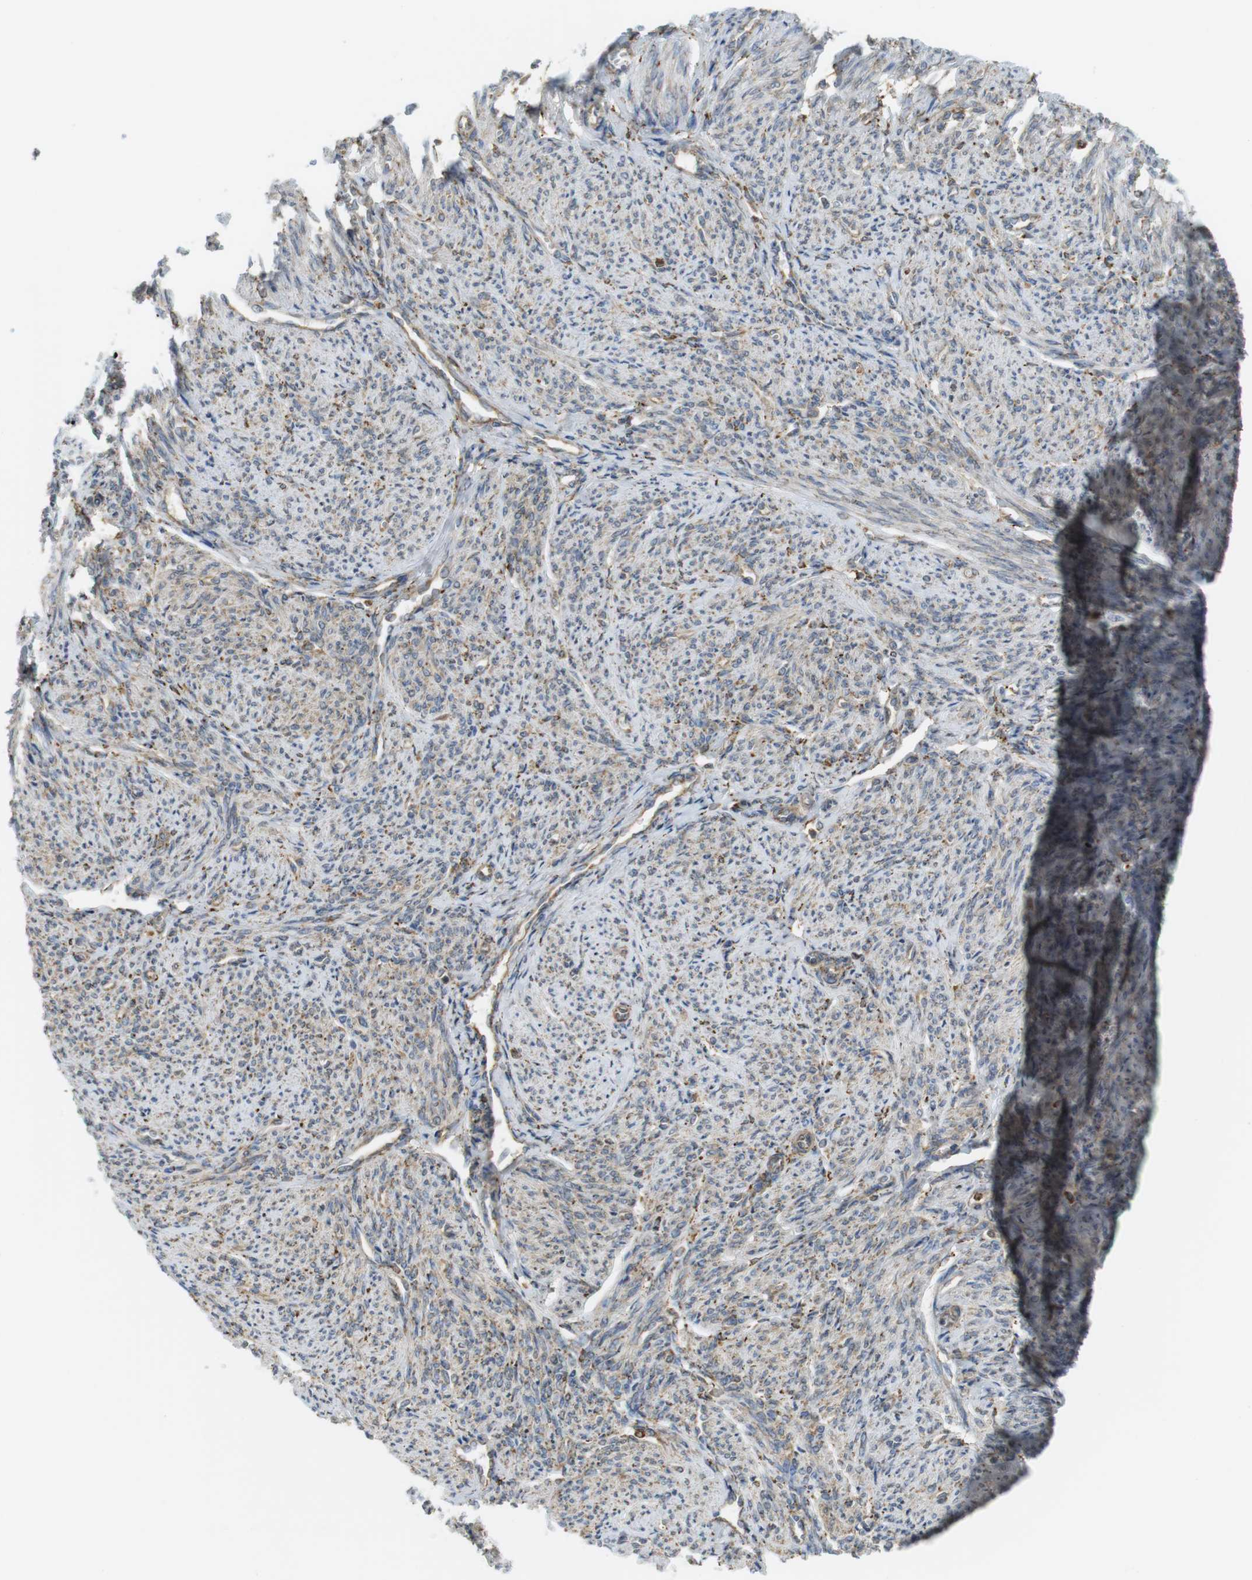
{"staining": {"intensity": "weak", "quantity": ">75%", "location": "cytoplasmic/membranous"}, "tissue": "smooth muscle", "cell_type": "Smooth muscle cells", "image_type": "normal", "snomed": [{"axis": "morphology", "description": "Normal tissue, NOS"}, {"axis": "topography", "description": "Smooth muscle"}], "caption": "Protein expression analysis of benign smooth muscle exhibits weak cytoplasmic/membranous staining in about >75% of smooth muscle cells.", "gene": "MBOAT2", "patient": {"sex": "female", "age": 65}}